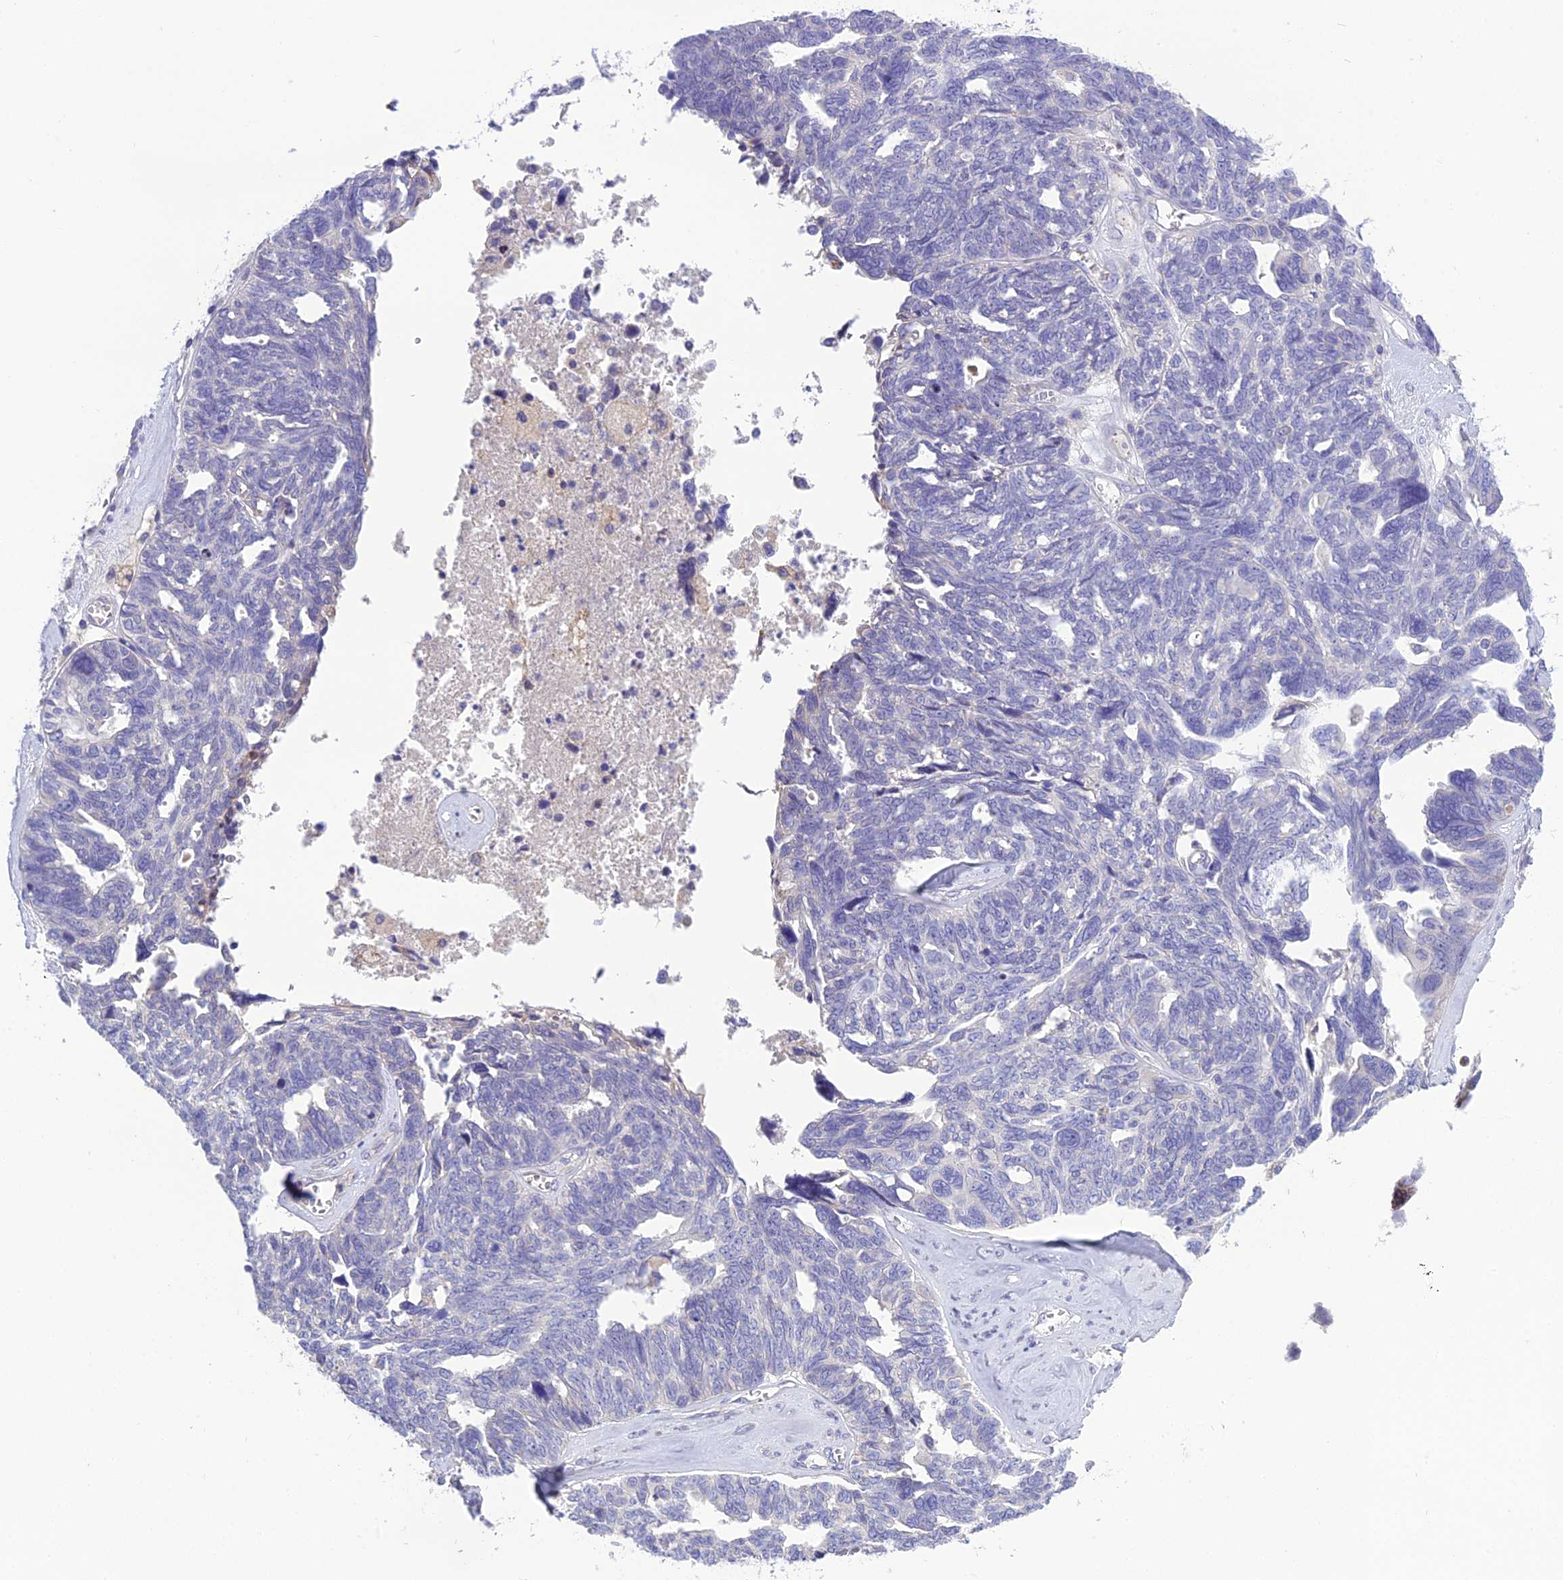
{"staining": {"intensity": "negative", "quantity": "none", "location": "none"}, "tissue": "ovarian cancer", "cell_type": "Tumor cells", "image_type": "cancer", "snomed": [{"axis": "morphology", "description": "Cystadenocarcinoma, serous, NOS"}, {"axis": "topography", "description": "Ovary"}], "caption": "Immunohistochemistry (IHC) micrograph of ovarian cancer (serous cystadenocarcinoma) stained for a protein (brown), which demonstrates no staining in tumor cells.", "gene": "KIAA0408", "patient": {"sex": "female", "age": 79}}